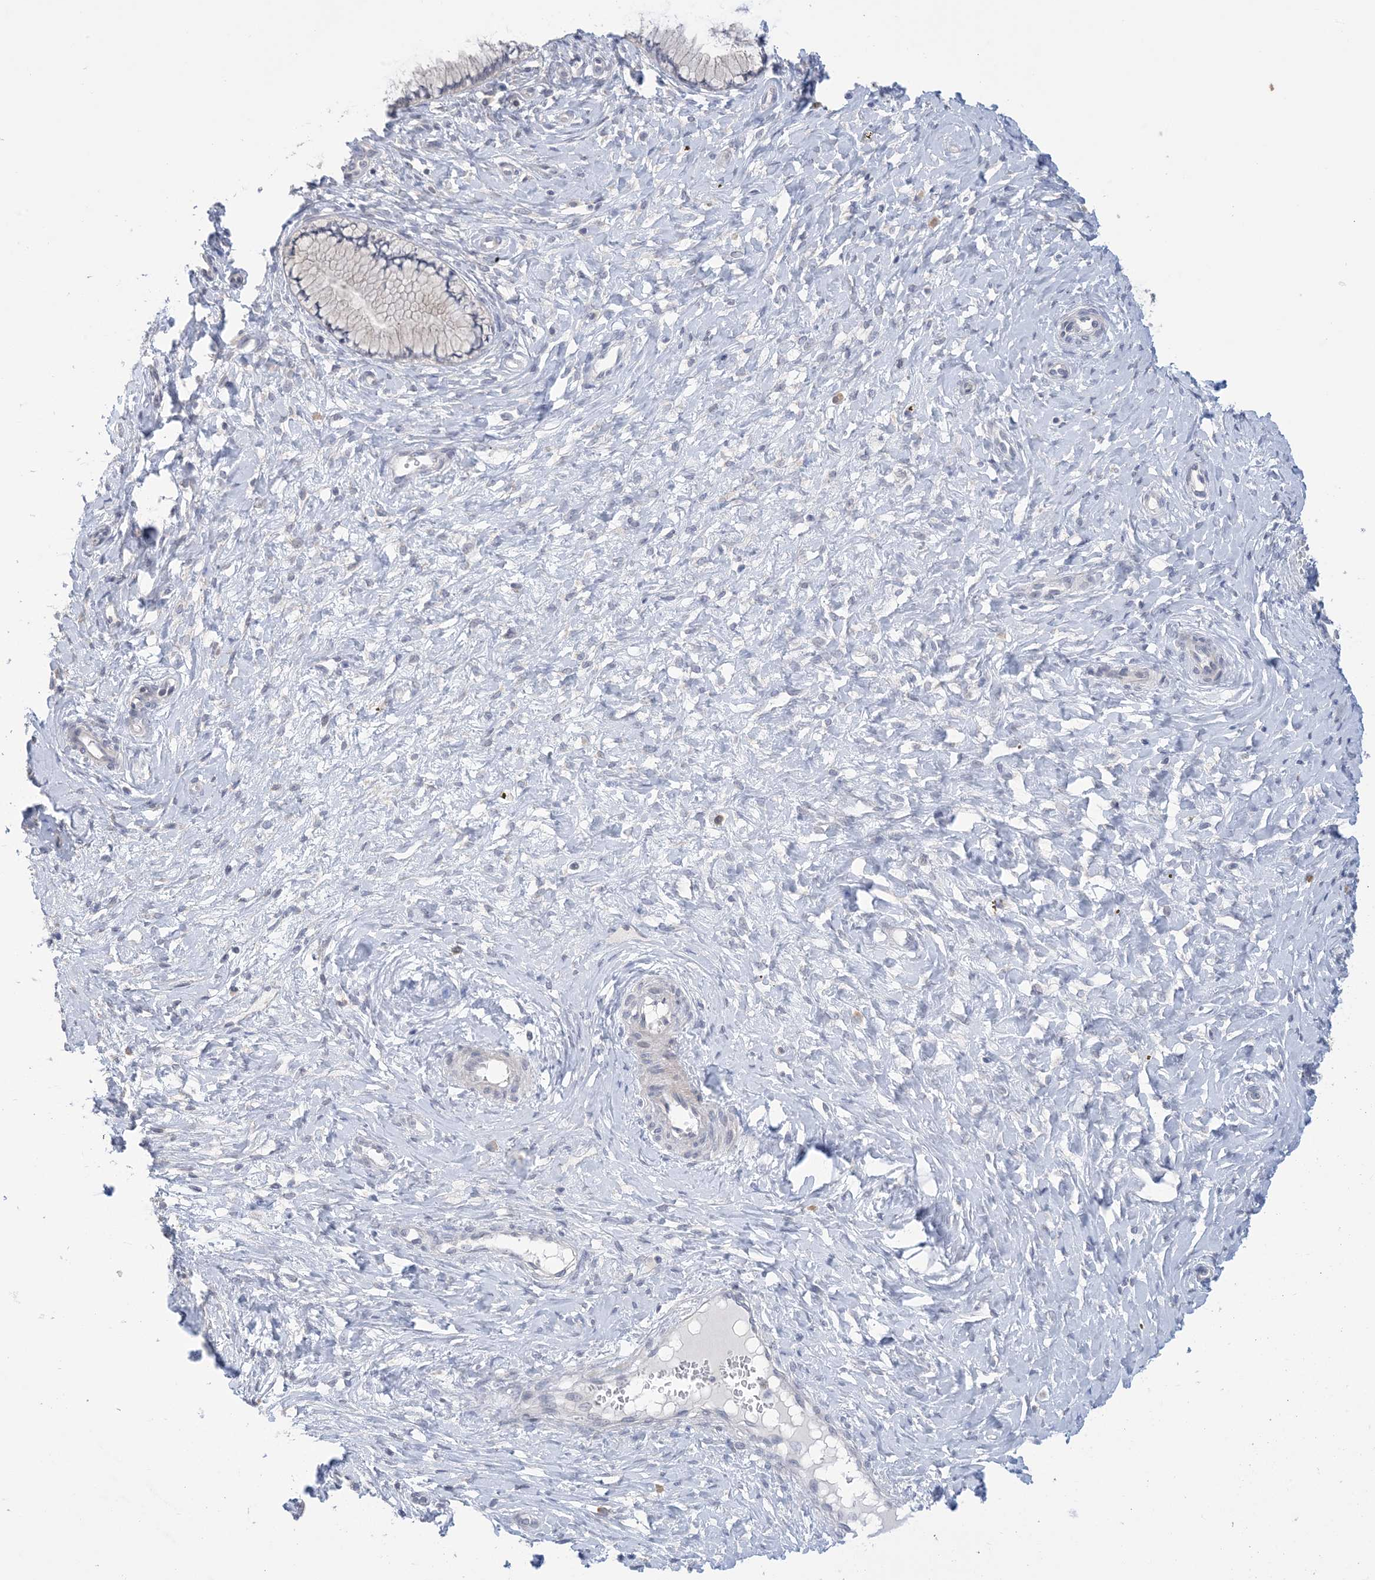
{"staining": {"intensity": "negative", "quantity": "none", "location": "none"}, "tissue": "cervix", "cell_type": "Glandular cells", "image_type": "normal", "snomed": [{"axis": "morphology", "description": "Normal tissue, NOS"}, {"axis": "topography", "description": "Cervix"}], "caption": "This image is of normal cervix stained with IHC to label a protein in brown with the nuclei are counter-stained blue. There is no expression in glandular cells.", "gene": "TTYH1", "patient": {"sex": "female", "age": 36}}